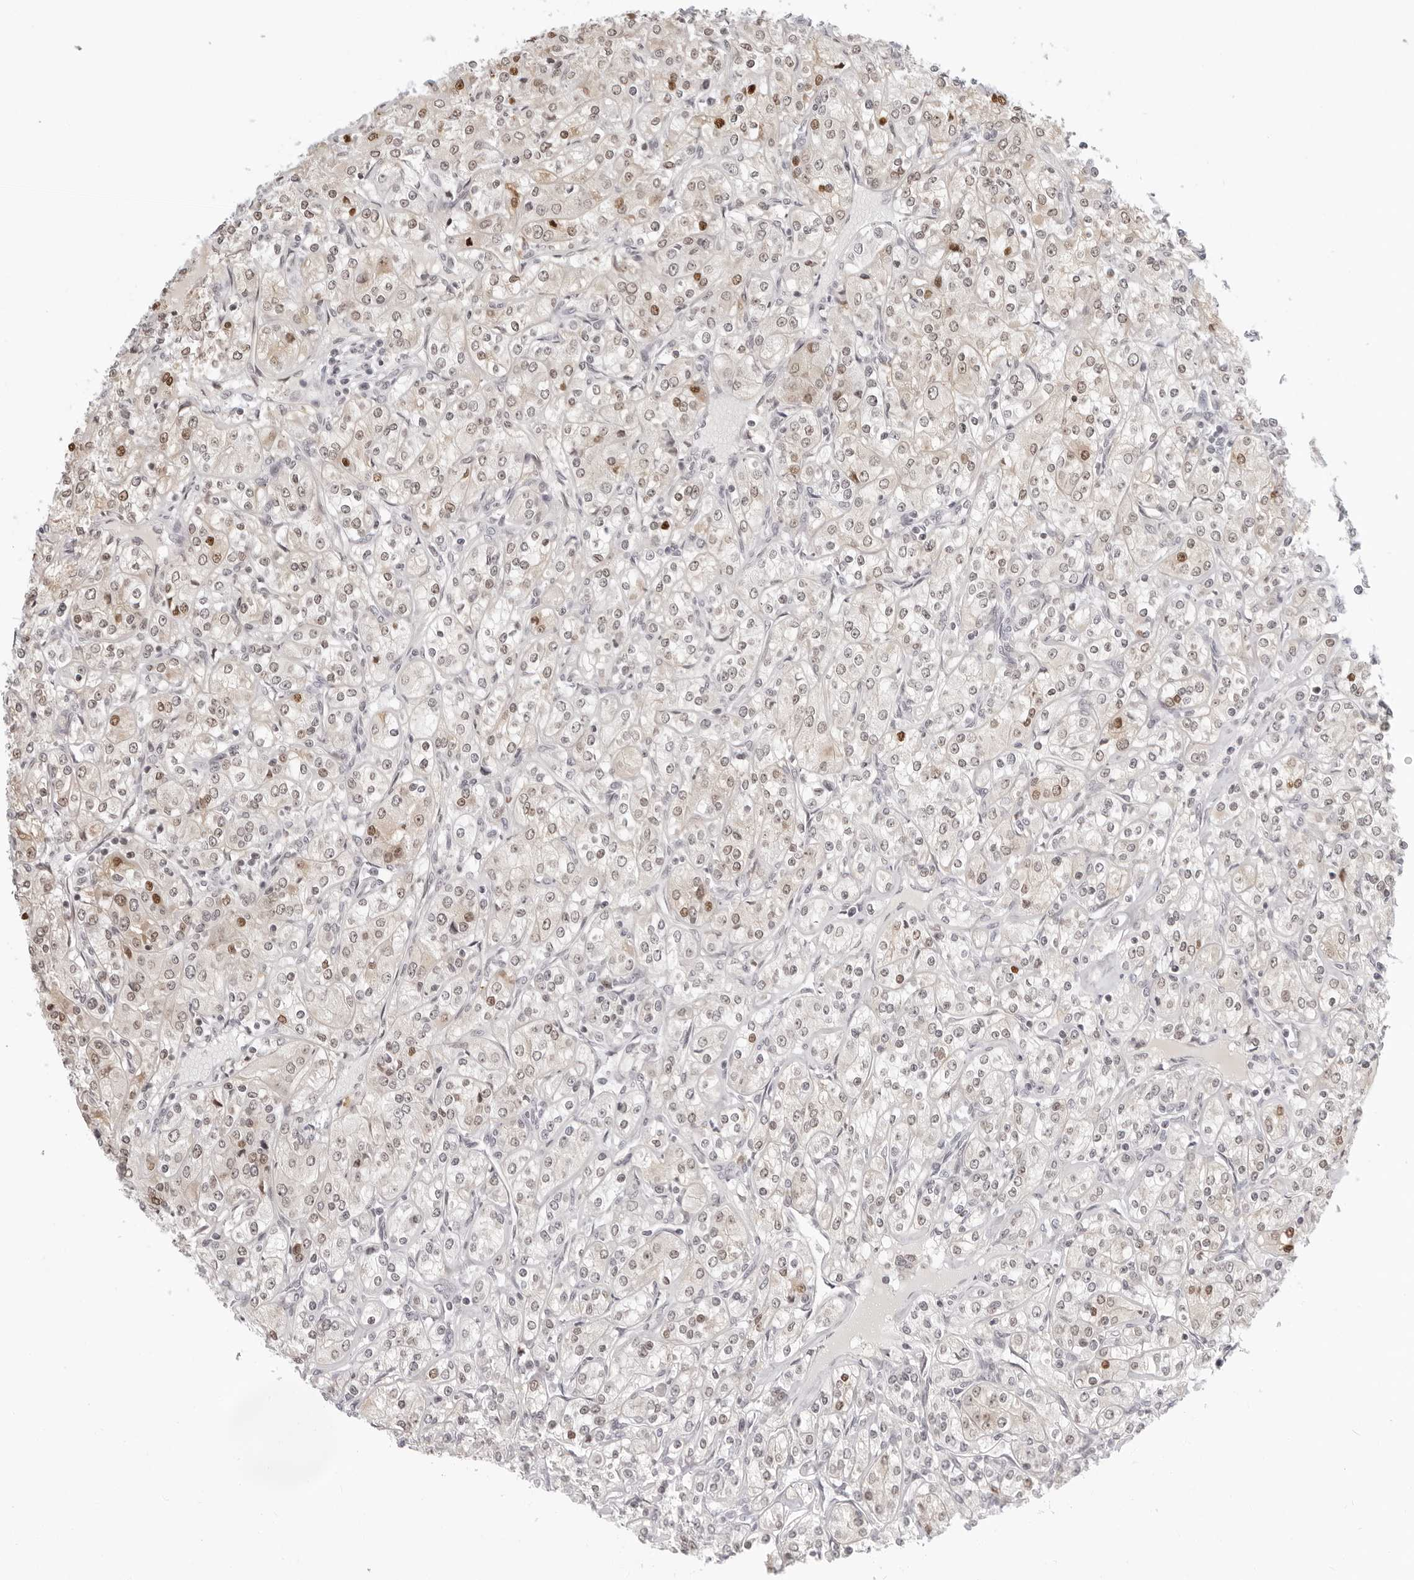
{"staining": {"intensity": "moderate", "quantity": "<25%", "location": "nuclear"}, "tissue": "renal cancer", "cell_type": "Tumor cells", "image_type": "cancer", "snomed": [{"axis": "morphology", "description": "Adenocarcinoma, NOS"}, {"axis": "topography", "description": "Kidney"}], "caption": "Immunohistochemistry micrograph of neoplastic tissue: human adenocarcinoma (renal) stained using immunohistochemistry (IHC) exhibits low levels of moderate protein expression localized specifically in the nuclear of tumor cells, appearing as a nuclear brown color.", "gene": "MSH6", "patient": {"sex": "male", "age": 77}}